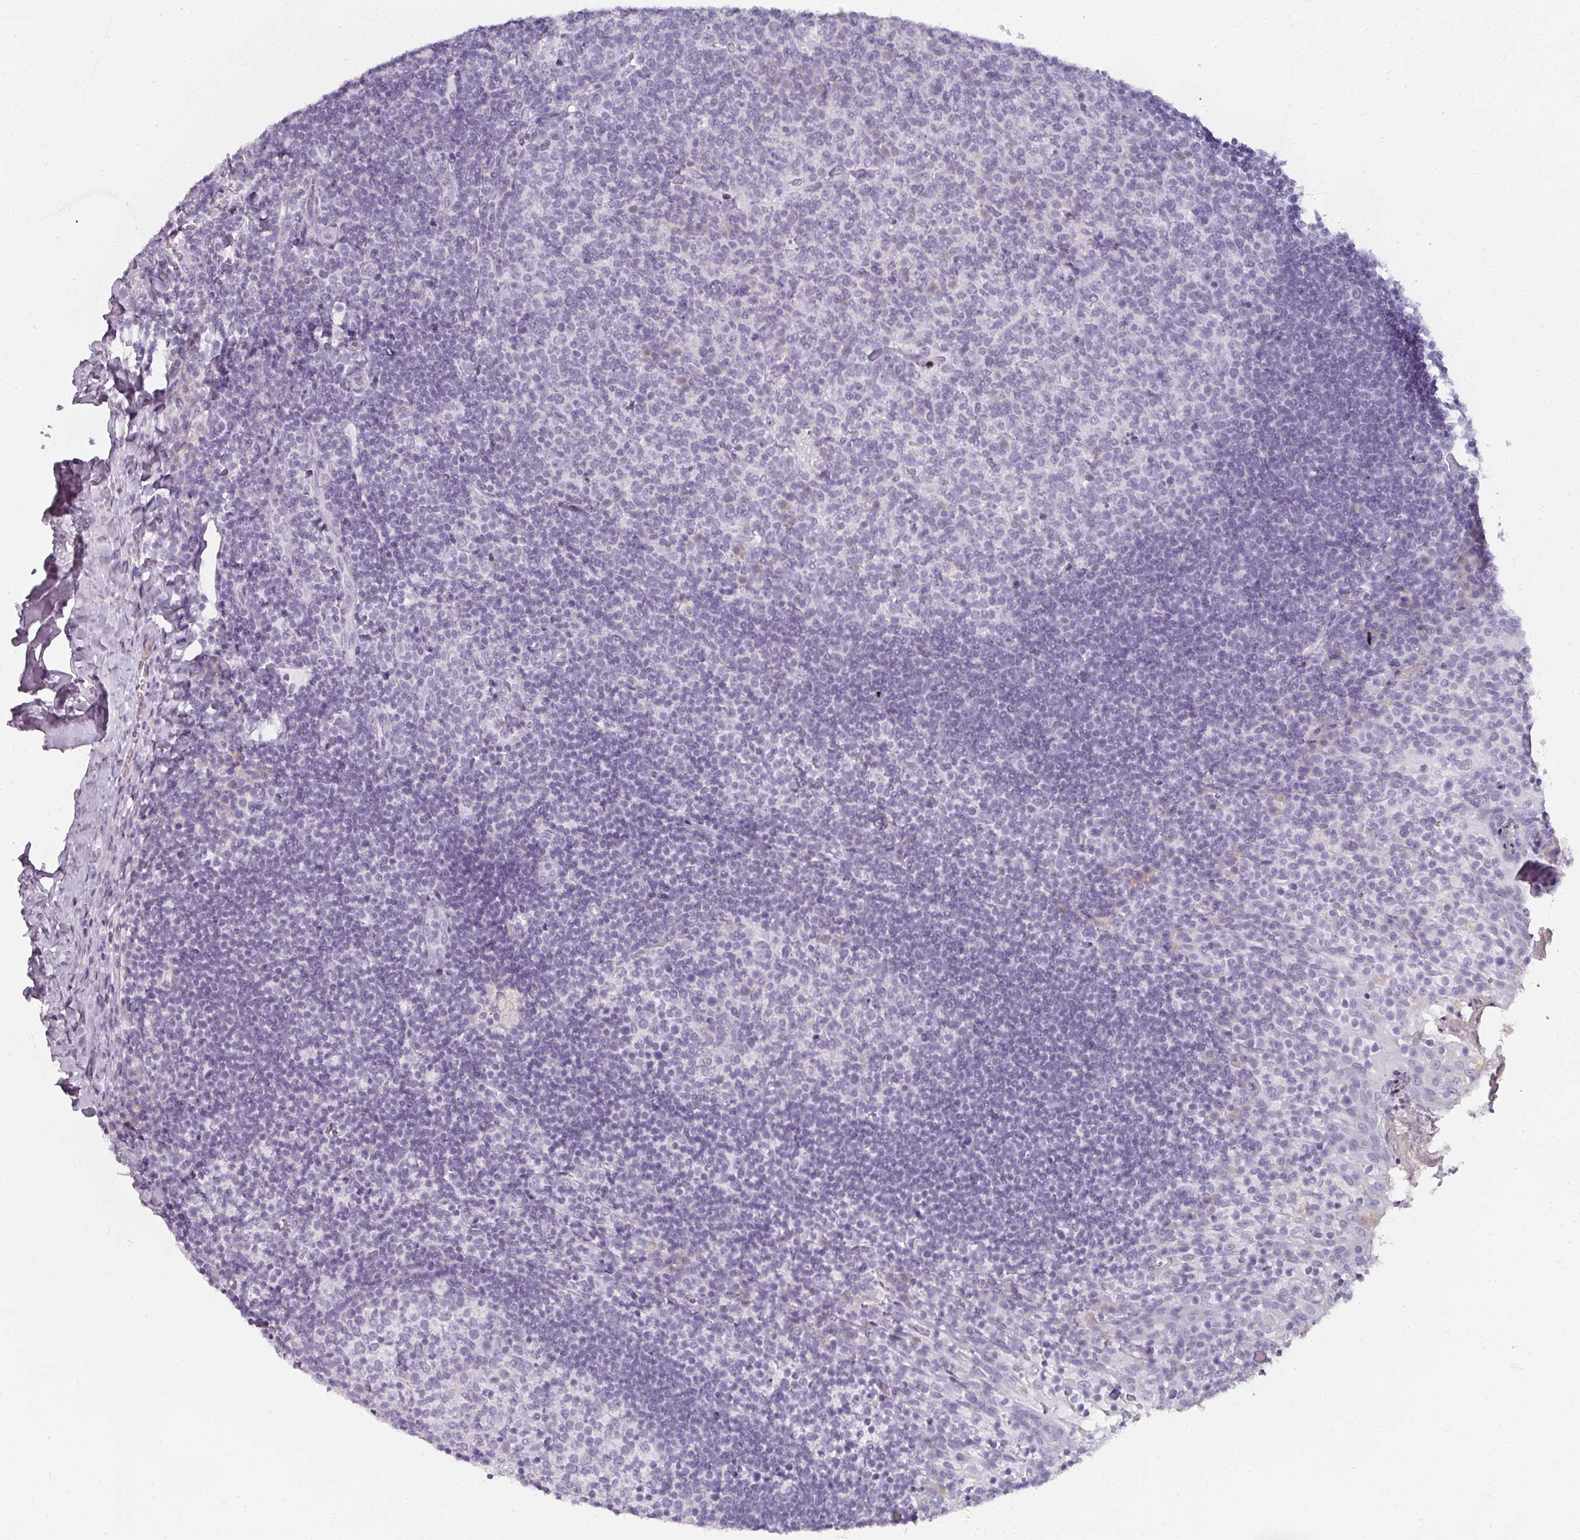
{"staining": {"intensity": "negative", "quantity": "none", "location": "none"}, "tissue": "tonsil", "cell_type": "Germinal center cells", "image_type": "normal", "snomed": [{"axis": "morphology", "description": "Normal tissue, NOS"}, {"axis": "topography", "description": "Tonsil"}], "caption": "Protein analysis of unremarkable tonsil demonstrates no significant staining in germinal center cells. (Immunohistochemistry, brightfield microscopy, high magnification).", "gene": "REG3A", "patient": {"sex": "female", "age": 10}}